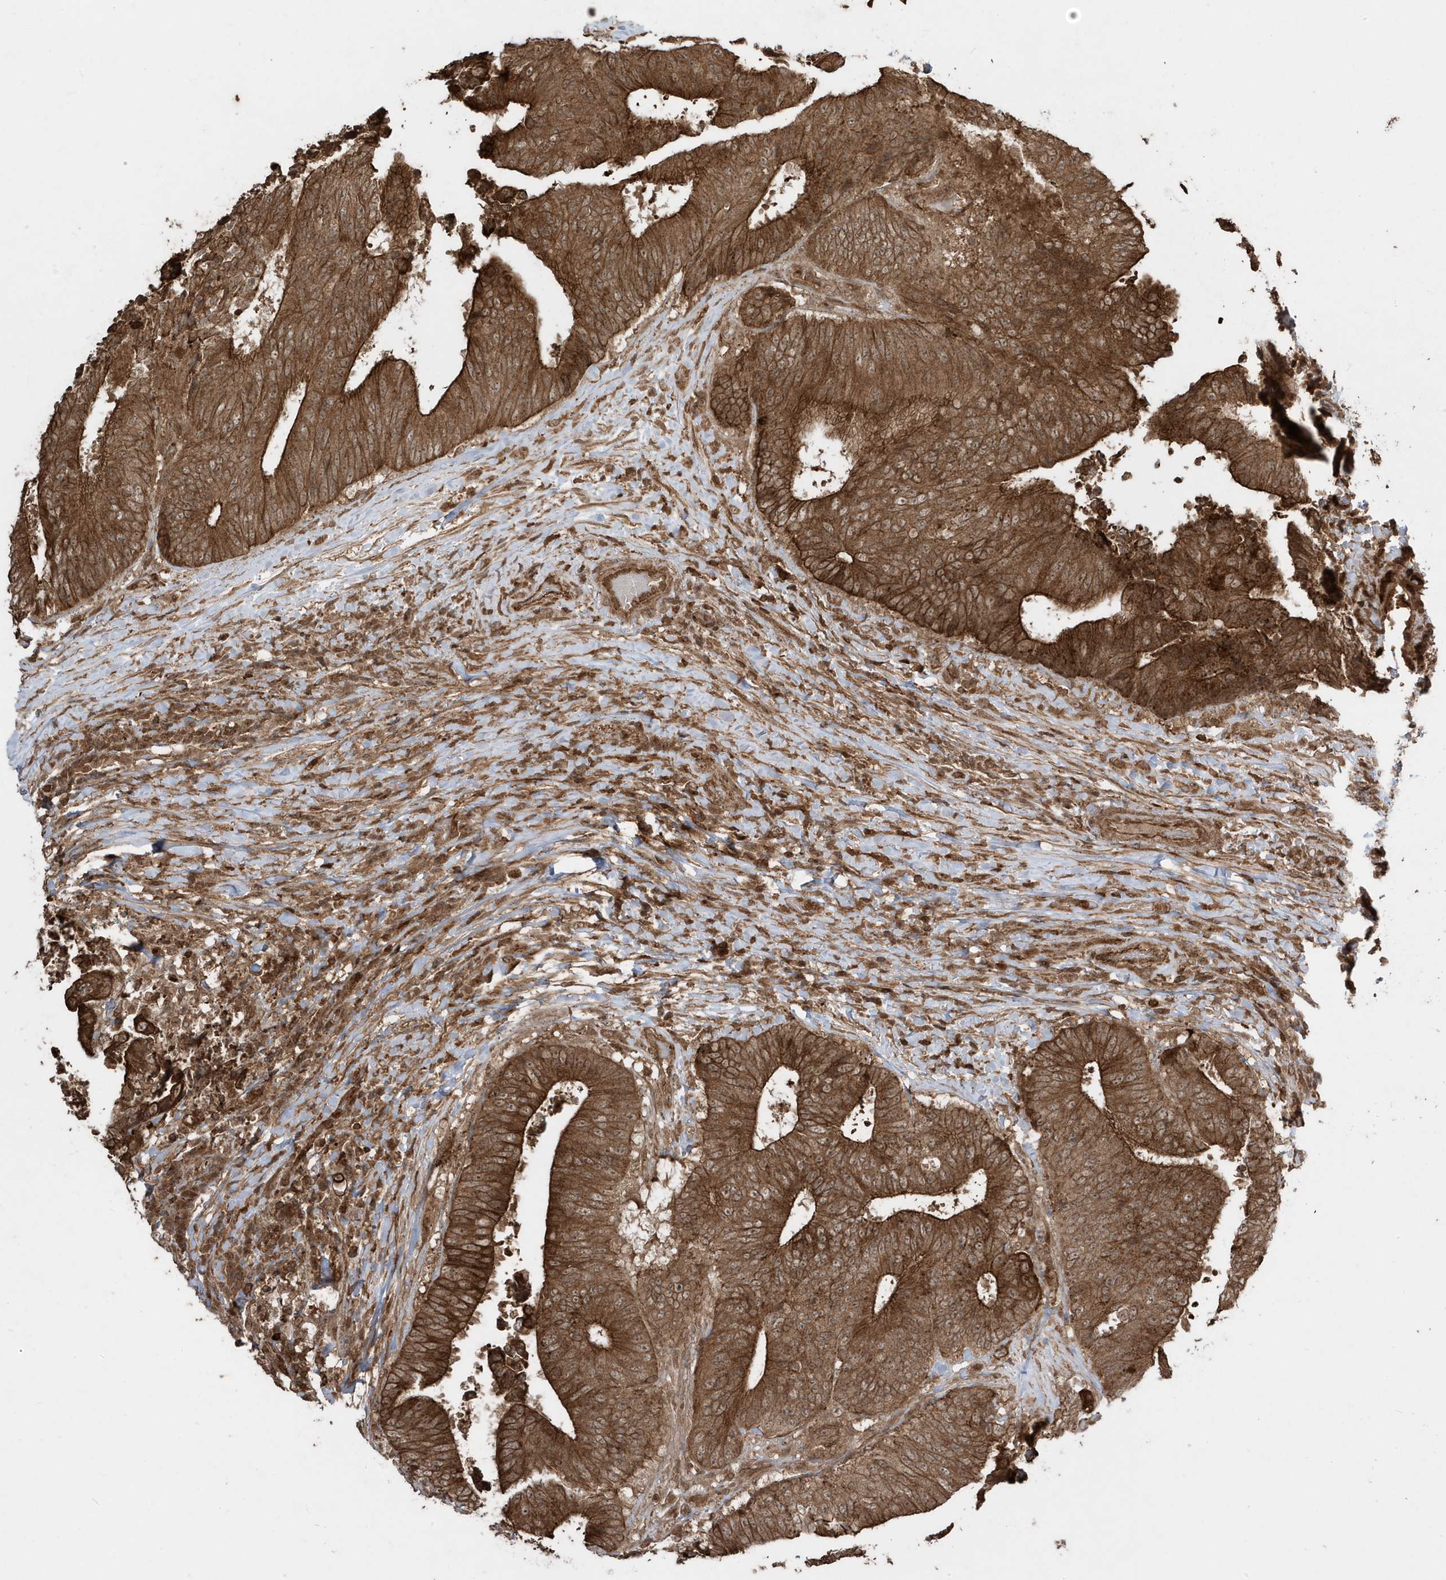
{"staining": {"intensity": "strong", "quantity": ">75%", "location": "cytoplasmic/membranous"}, "tissue": "colorectal cancer", "cell_type": "Tumor cells", "image_type": "cancer", "snomed": [{"axis": "morphology", "description": "Adenocarcinoma, NOS"}, {"axis": "topography", "description": "Rectum"}], "caption": "DAB immunohistochemical staining of human colorectal cancer reveals strong cytoplasmic/membranous protein expression in approximately >75% of tumor cells.", "gene": "ASAP1", "patient": {"sex": "male", "age": 72}}